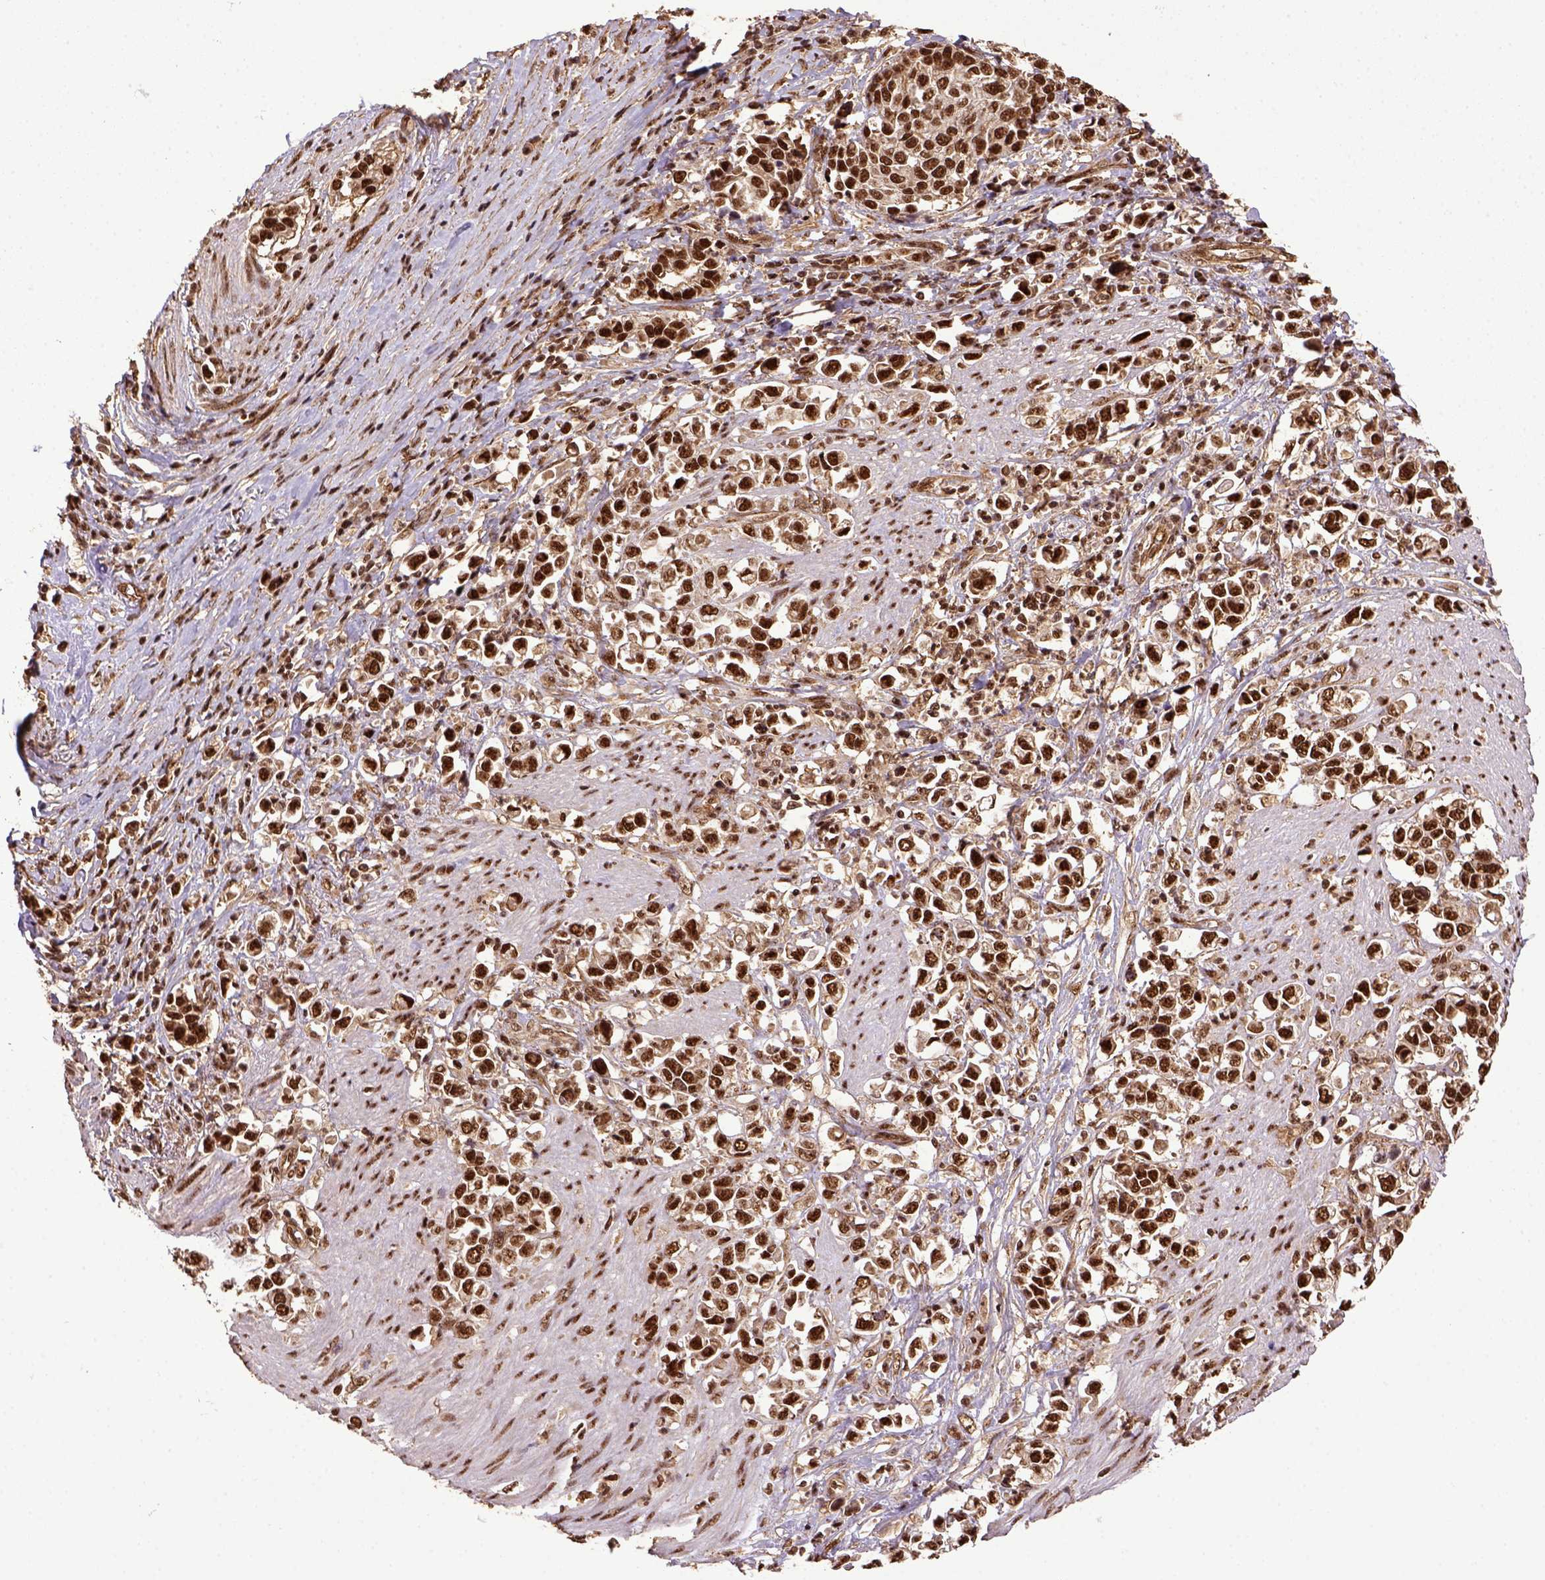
{"staining": {"intensity": "strong", "quantity": ">75%", "location": "nuclear"}, "tissue": "stomach cancer", "cell_type": "Tumor cells", "image_type": "cancer", "snomed": [{"axis": "morphology", "description": "Adenocarcinoma, NOS"}, {"axis": "topography", "description": "Stomach"}], "caption": "Stomach cancer stained for a protein (brown) exhibits strong nuclear positive staining in about >75% of tumor cells.", "gene": "PPIG", "patient": {"sex": "male", "age": 93}}